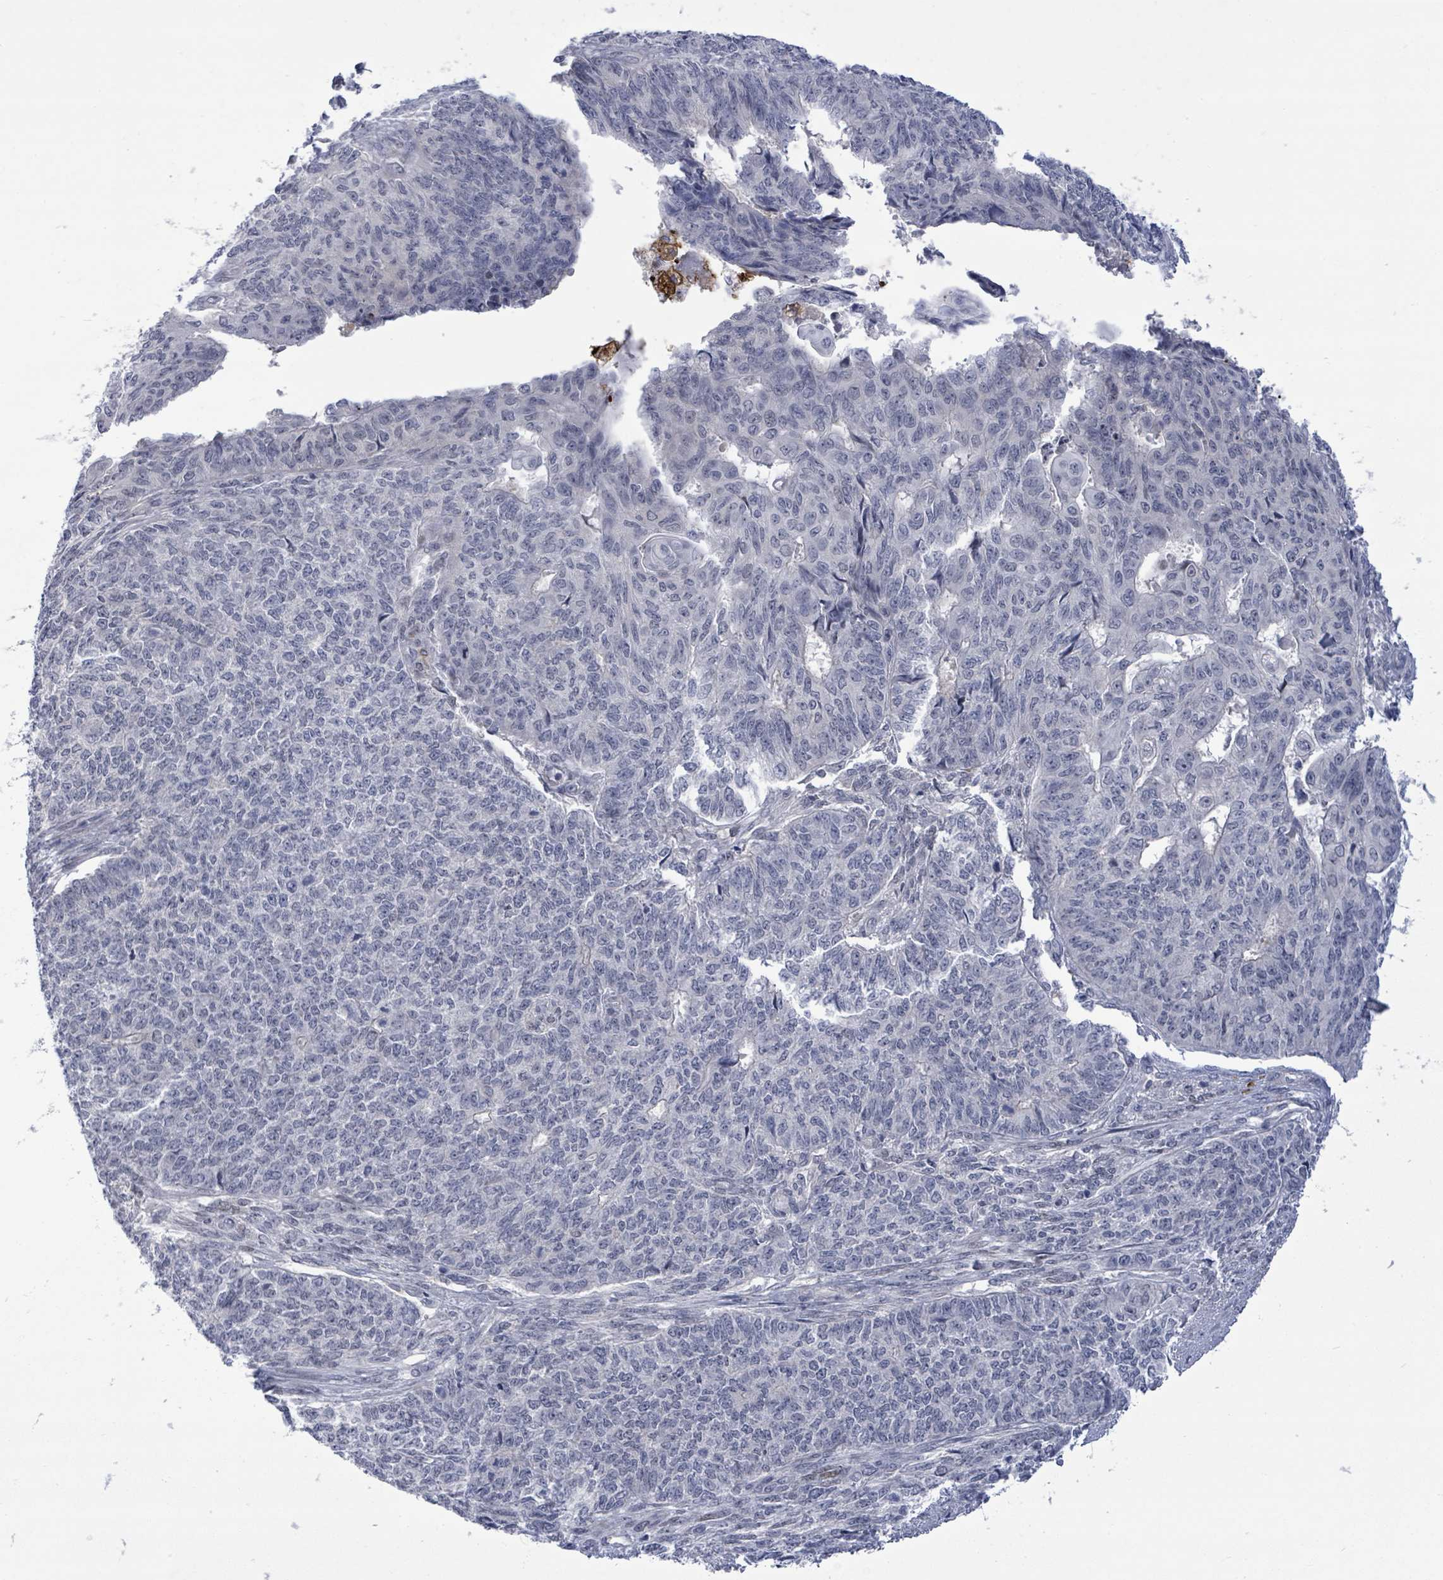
{"staining": {"intensity": "negative", "quantity": "none", "location": "none"}, "tissue": "endometrial cancer", "cell_type": "Tumor cells", "image_type": "cancer", "snomed": [{"axis": "morphology", "description": "Adenocarcinoma, NOS"}, {"axis": "topography", "description": "Endometrium"}], "caption": "An IHC histopathology image of adenocarcinoma (endometrial) is shown. There is no staining in tumor cells of adenocarcinoma (endometrial). (DAB (3,3'-diaminobenzidine) IHC with hematoxylin counter stain).", "gene": "CT45A5", "patient": {"sex": "female", "age": 32}}